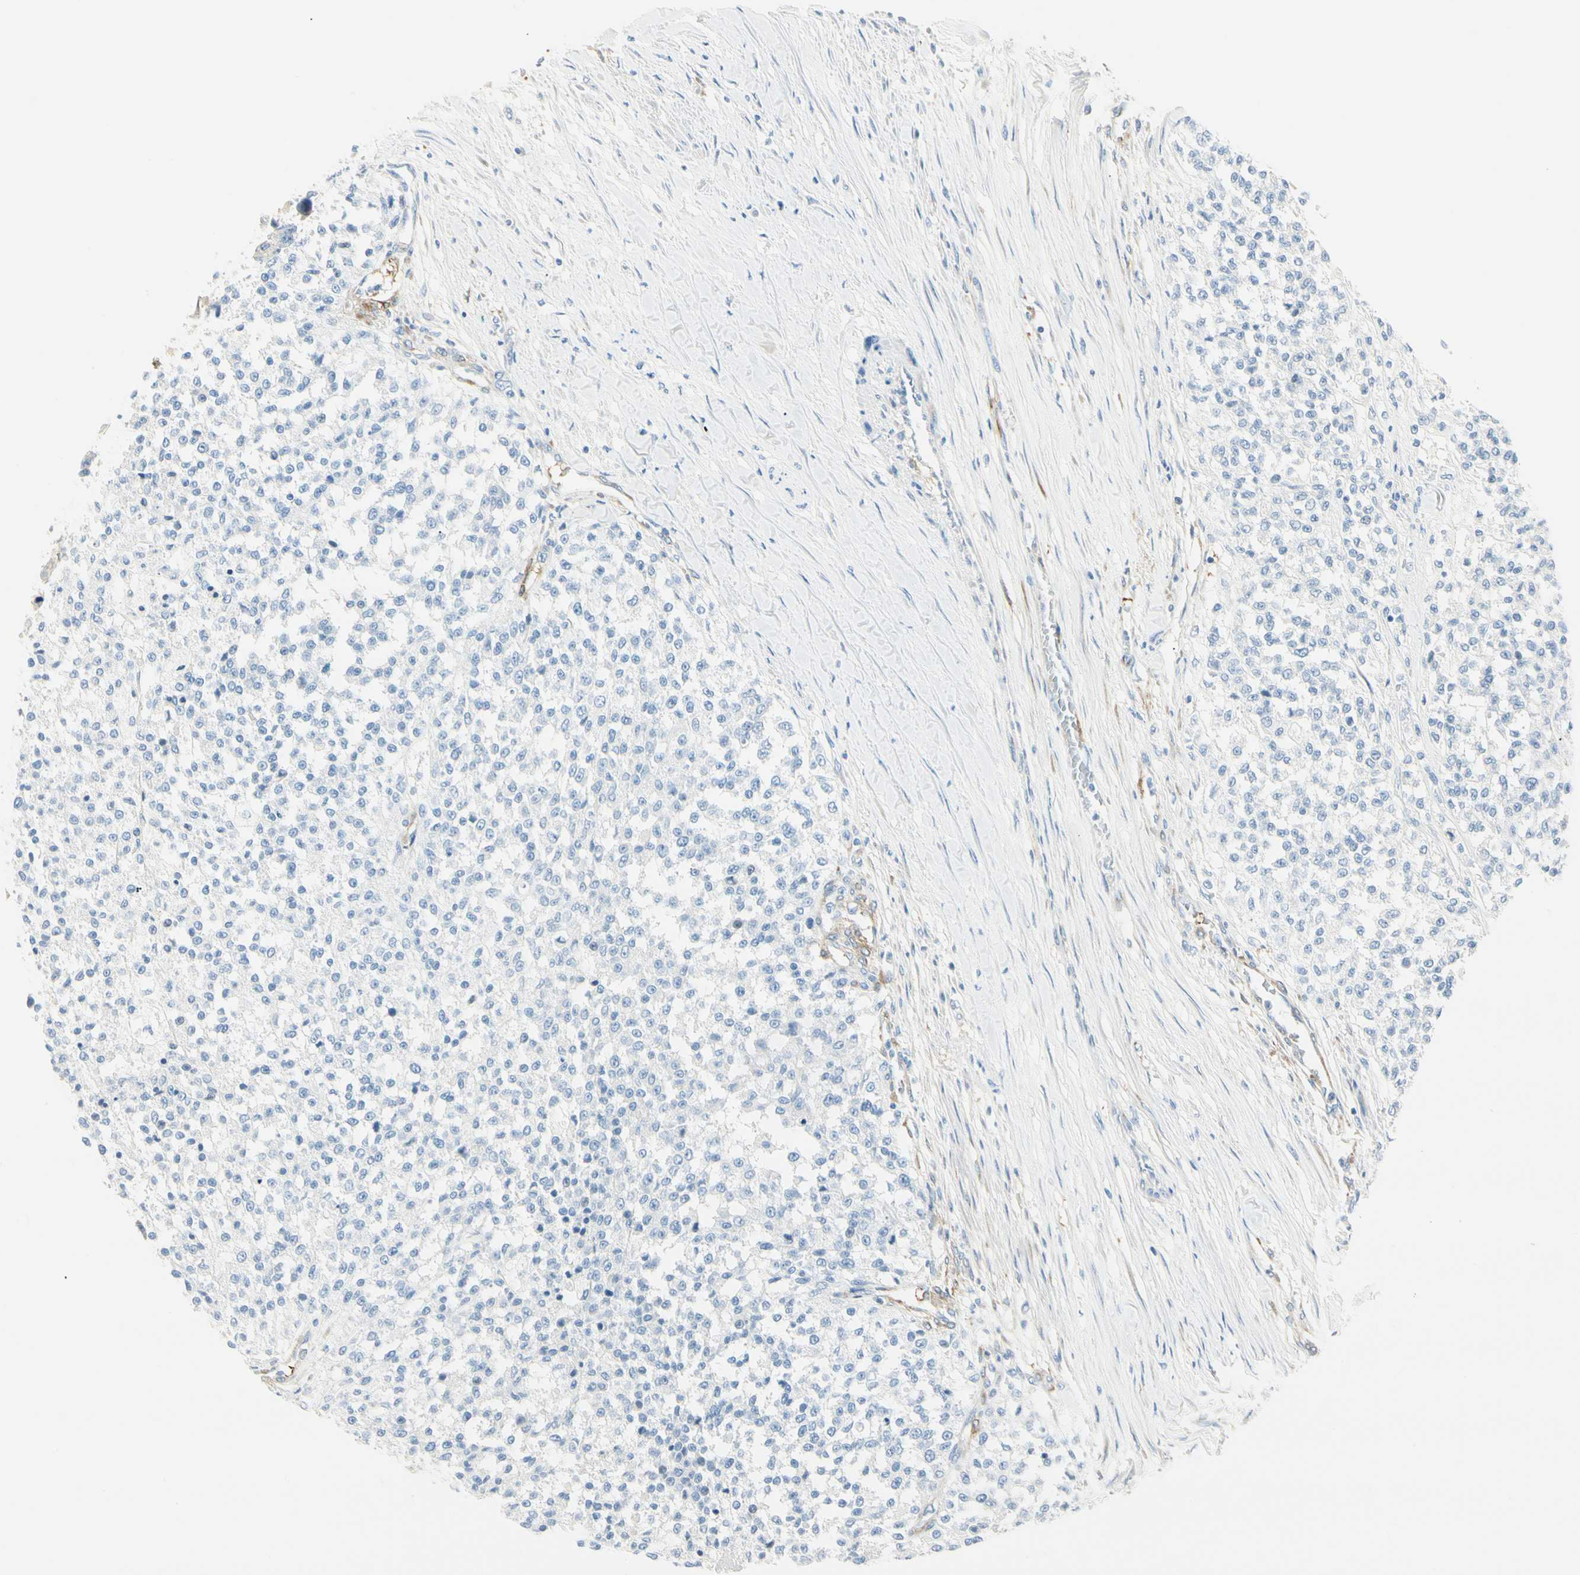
{"staining": {"intensity": "negative", "quantity": "none", "location": "none"}, "tissue": "testis cancer", "cell_type": "Tumor cells", "image_type": "cancer", "snomed": [{"axis": "morphology", "description": "Seminoma, NOS"}, {"axis": "topography", "description": "Testis"}], "caption": "The photomicrograph reveals no significant positivity in tumor cells of seminoma (testis). (Stains: DAB (3,3'-diaminobenzidine) immunohistochemistry with hematoxylin counter stain, Microscopy: brightfield microscopy at high magnification).", "gene": "AMPH", "patient": {"sex": "male", "age": 59}}